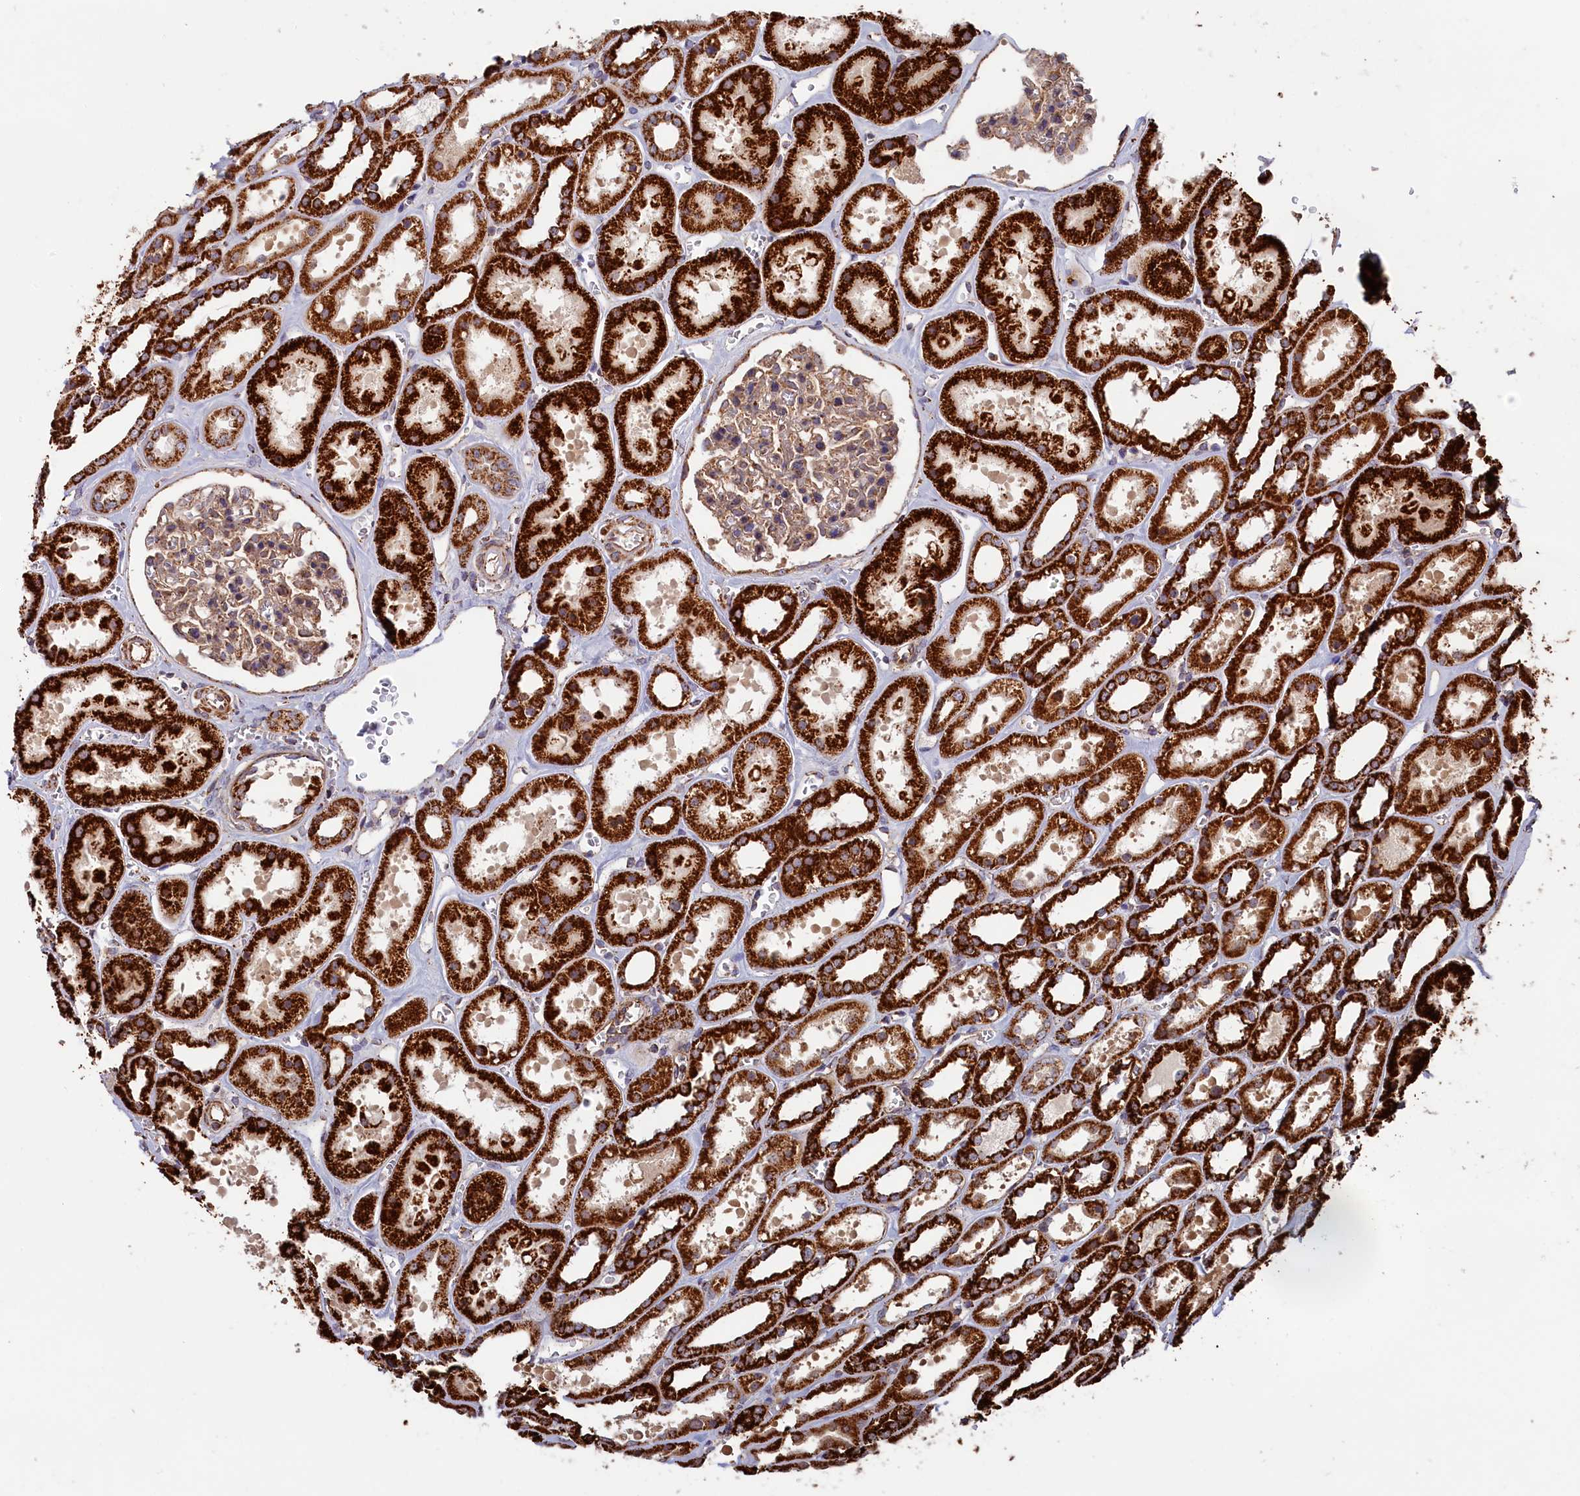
{"staining": {"intensity": "weak", "quantity": ">75%", "location": "cytoplasmic/membranous"}, "tissue": "kidney", "cell_type": "Cells in glomeruli", "image_type": "normal", "snomed": [{"axis": "morphology", "description": "Normal tissue, NOS"}, {"axis": "topography", "description": "Kidney"}], "caption": "Benign kidney was stained to show a protein in brown. There is low levels of weak cytoplasmic/membranous staining in approximately >75% of cells in glomeruli. (IHC, brightfield microscopy, high magnification).", "gene": "MACROD1", "patient": {"sex": "female", "age": 41}}